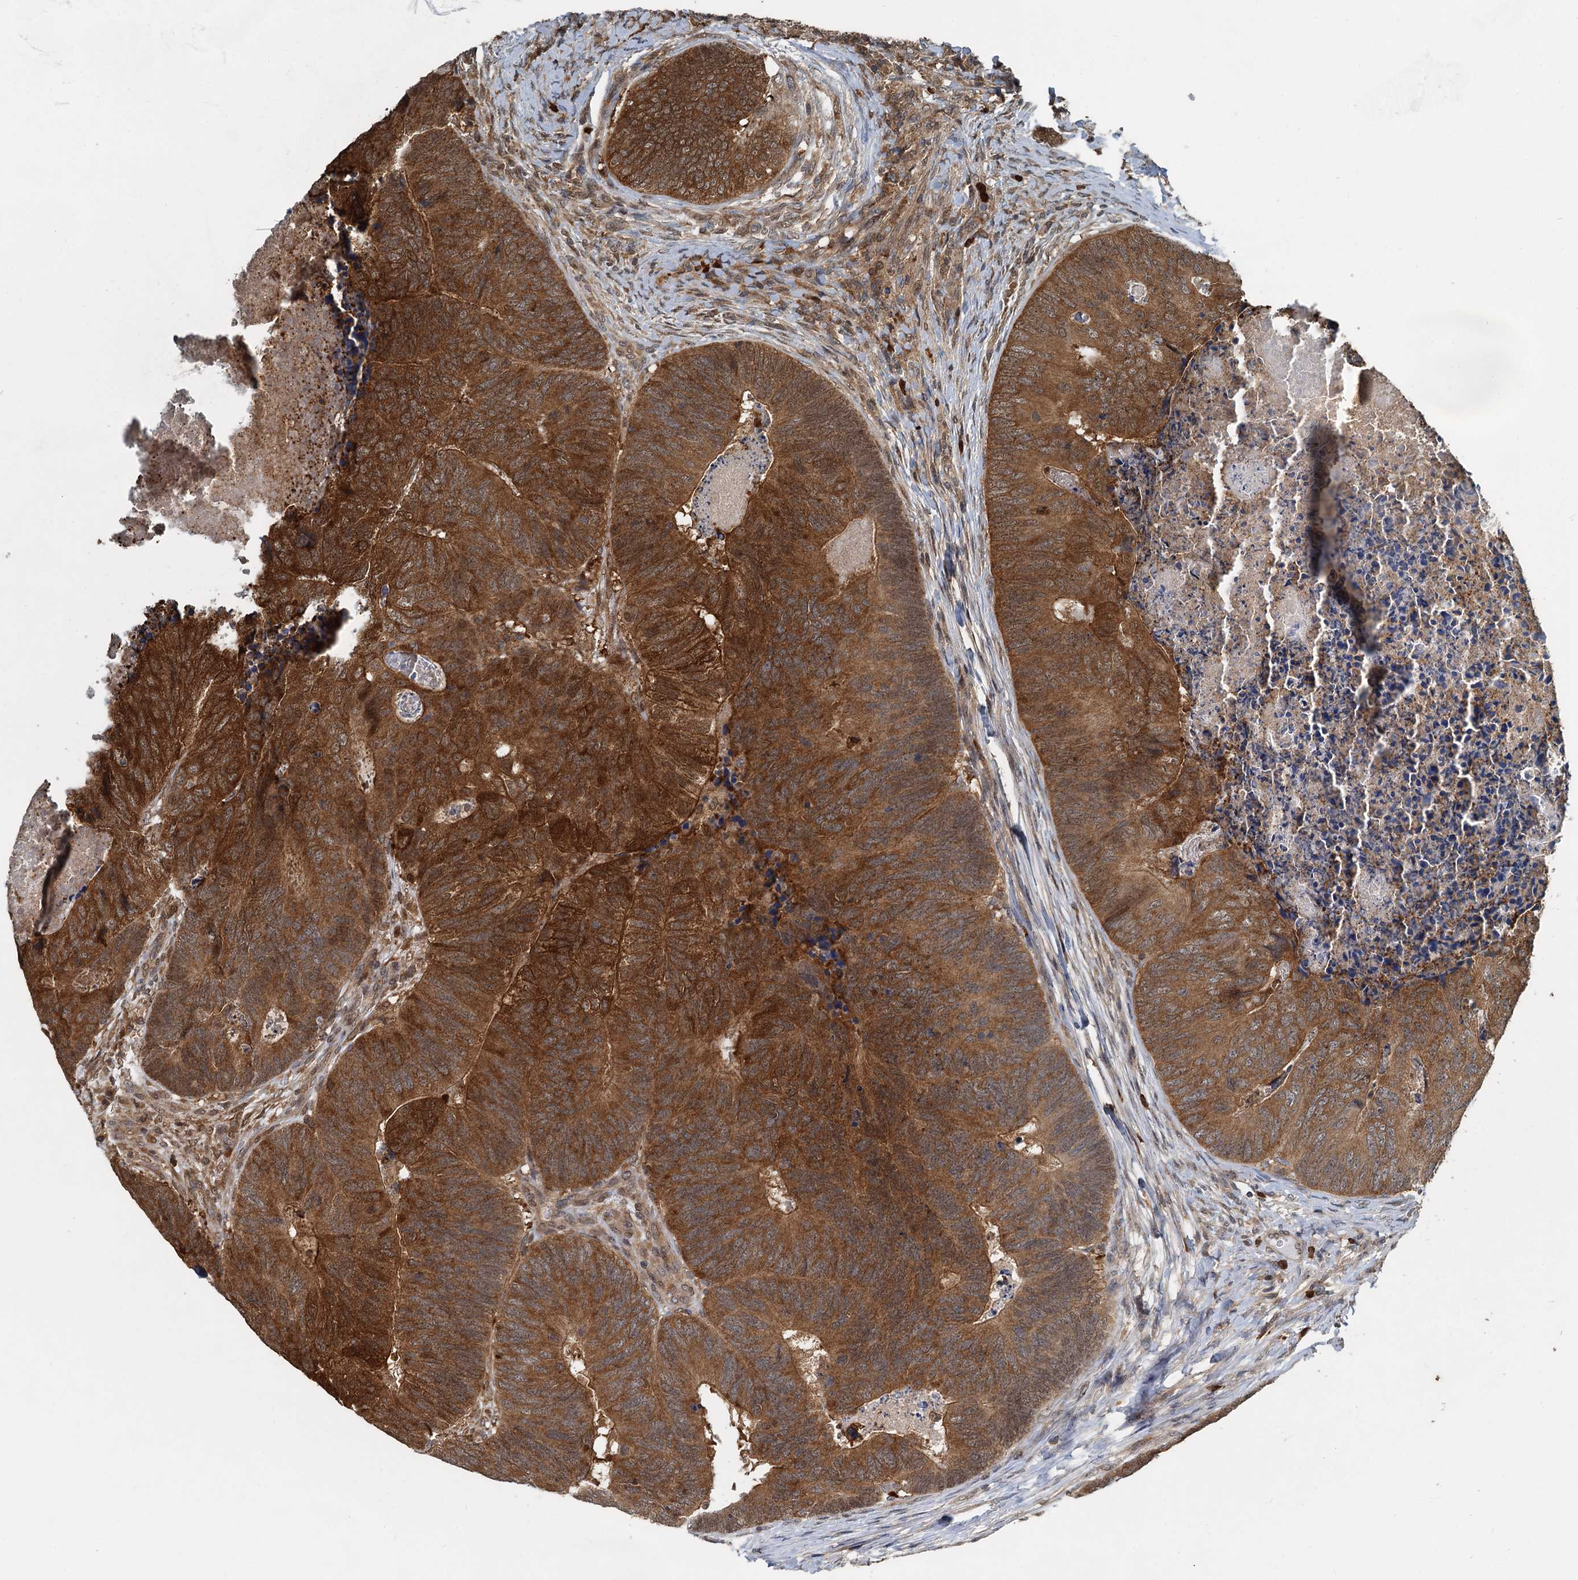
{"staining": {"intensity": "strong", "quantity": ">75%", "location": "cytoplasmic/membranous"}, "tissue": "colorectal cancer", "cell_type": "Tumor cells", "image_type": "cancer", "snomed": [{"axis": "morphology", "description": "Adenocarcinoma, NOS"}, {"axis": "topography", "description": "Colon"}], "caption": "Colorectal adenocarcinoma stained with DAB immunohistochemistry reveals high levels of strong cytoplasmic/membranous positivity in about >75% of tumor cells.", "gene": "GPI", "patient": {"sex": "female", "age": 67}}